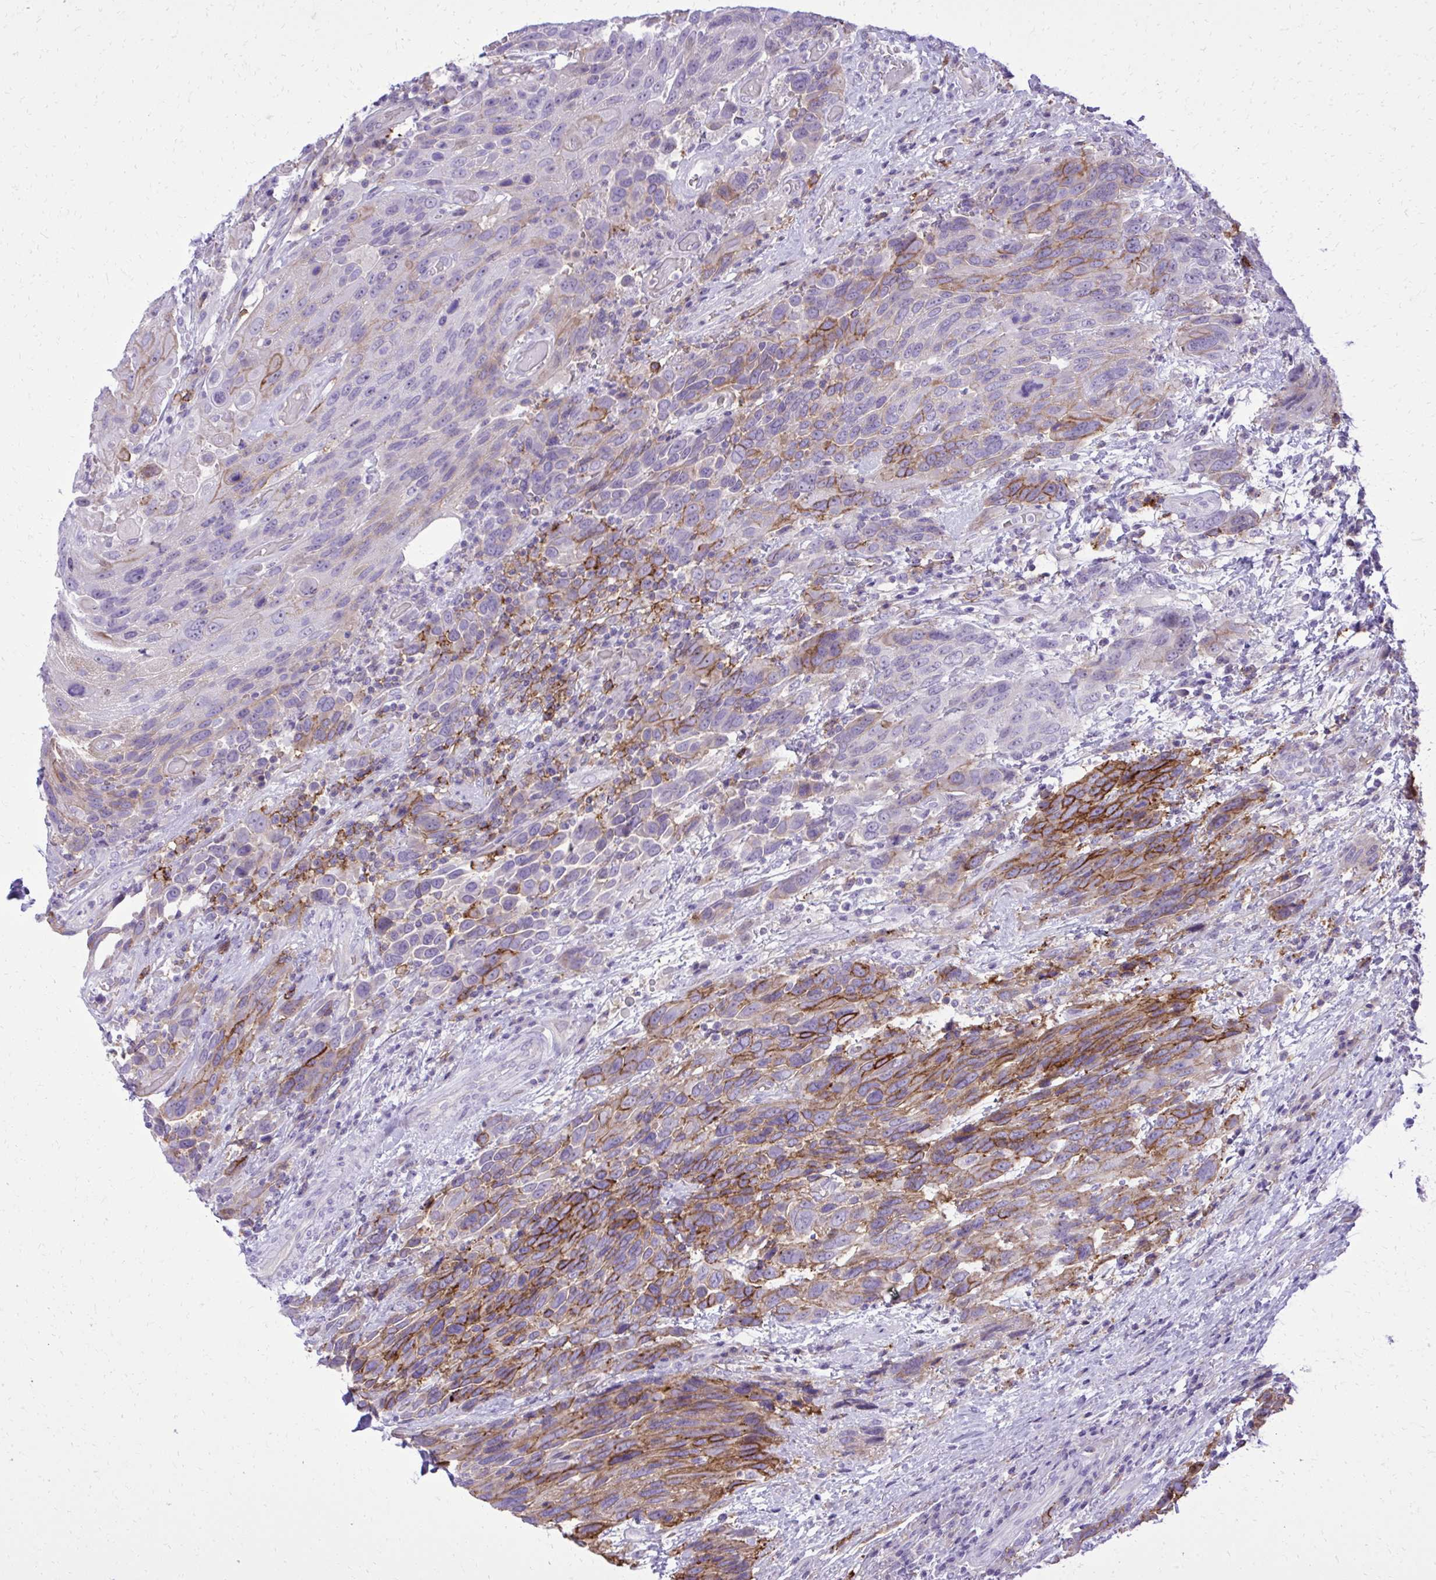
{"staining": {"intensity": "strong", "quantity": "25%-75%", "location": "cytoplasmic/membranous"}, "tissue": "urothelial cancer", "cell_type": "Tumor cells", "image_type": "cancer", "snomed": [{"axis": "morphology", "description": "Urothelial carcinoma, High grade"}, {"axis": "topography", "description": "Urinary bladder"}], "caption": "Immunohistochemical staining of human urothelial cancer shows high levels of strong cytoplasmic/membranous expression in about 25%-75% of tumor cells.", "gene": "PITPNM3", "patient": {"sex": "female", "age": 70}}